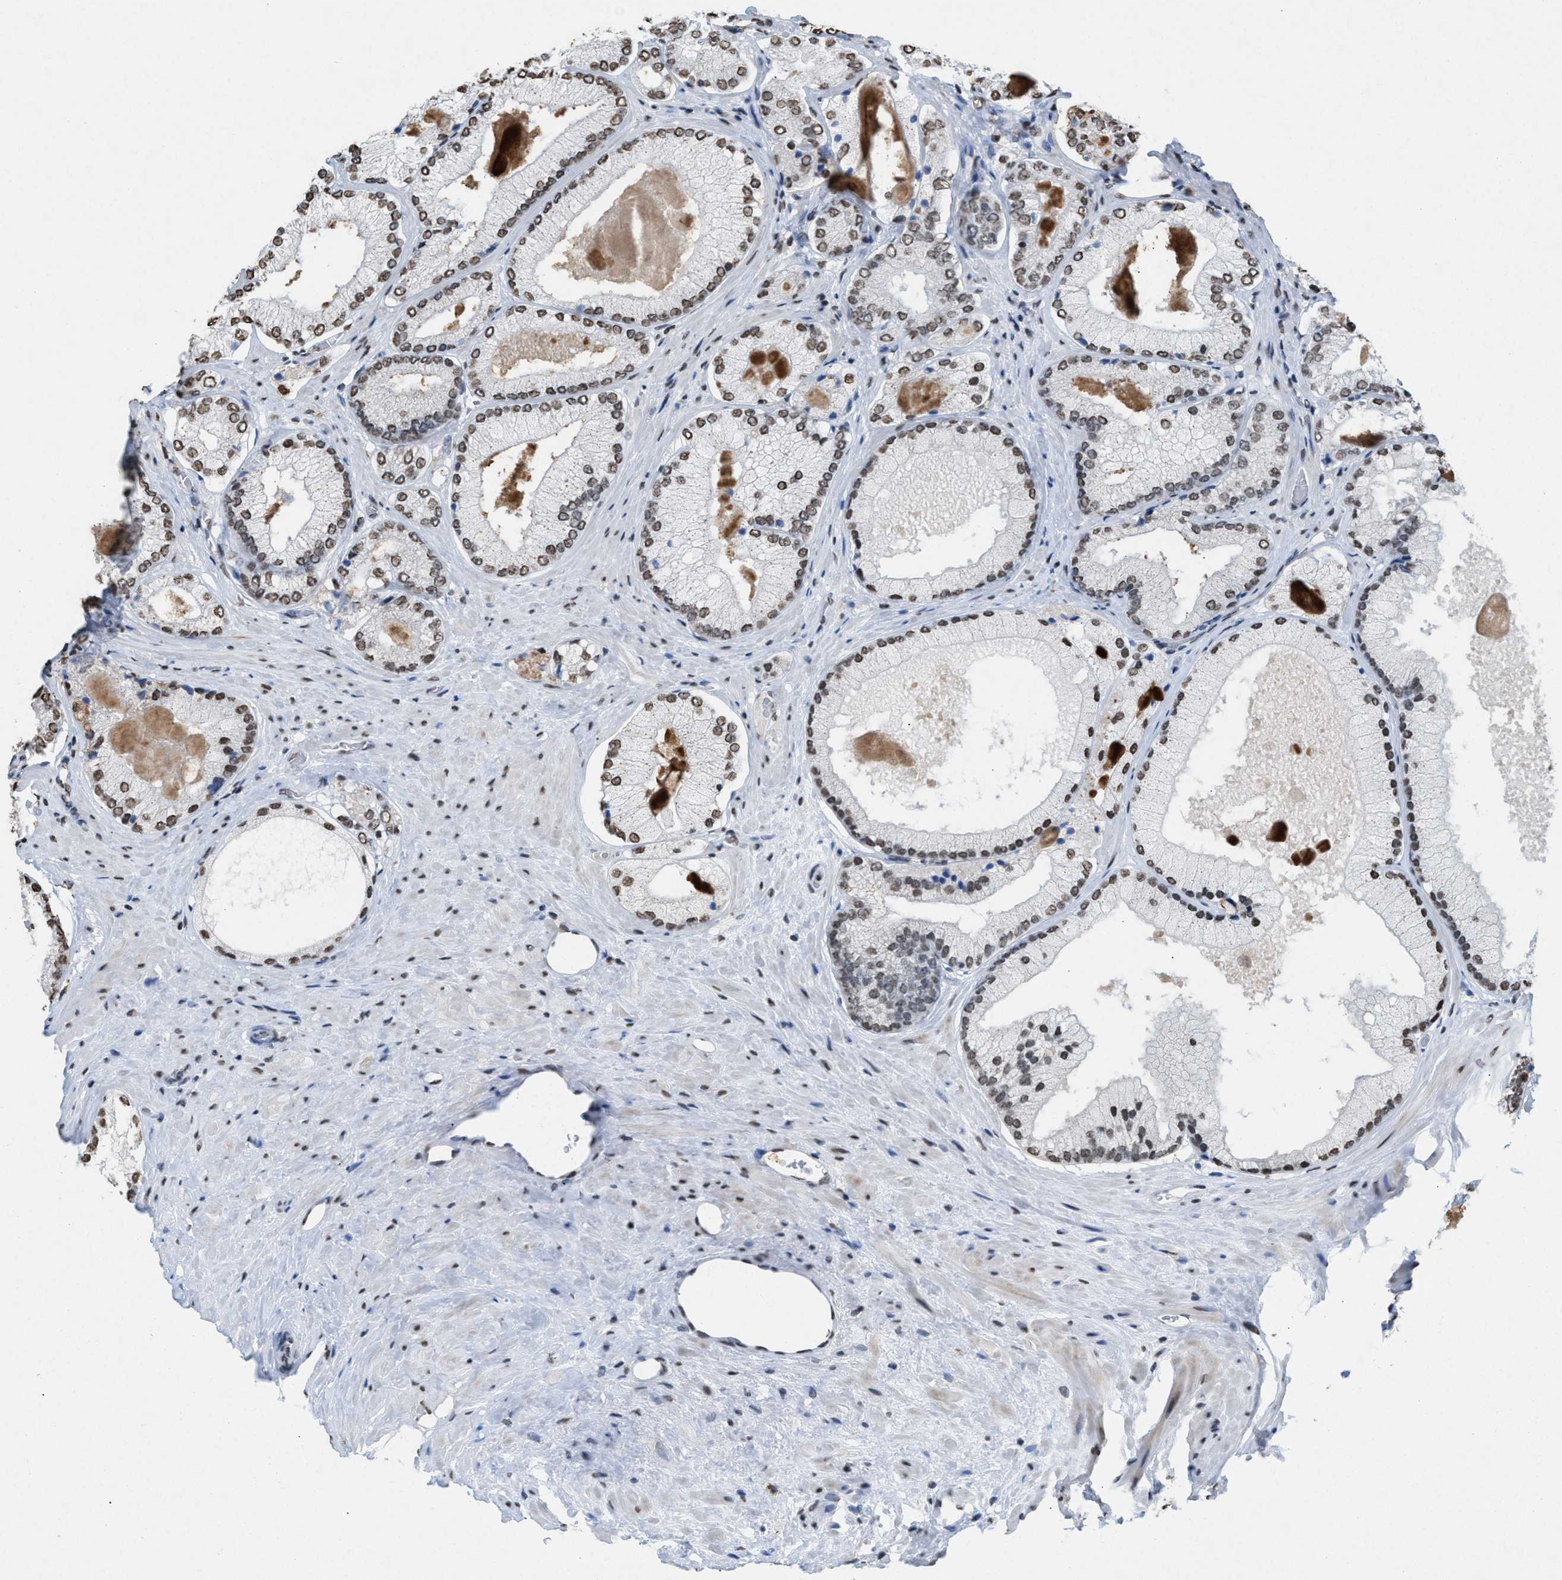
{"staining": {"intensity": "moderate", "quantity": "25%-75%", "location": "nuclear"}, "tissue": "prostate cancer", "cell_type": "Tumor cells", "image_type": "cancer", "snomed": [{"axis": "morphology", "description": "Adenocarcinoma, Low grade"}, {"axis": "topography", "description": "Prostate"}], "caption": "This is an image of immunohistochemistry staining of prostate low-grade adenocarcinoma, which shows moderate expression in the nuclear of tumor cells.", "gene": "NUP88", "patient": {"sex": "male", "age": 65}}